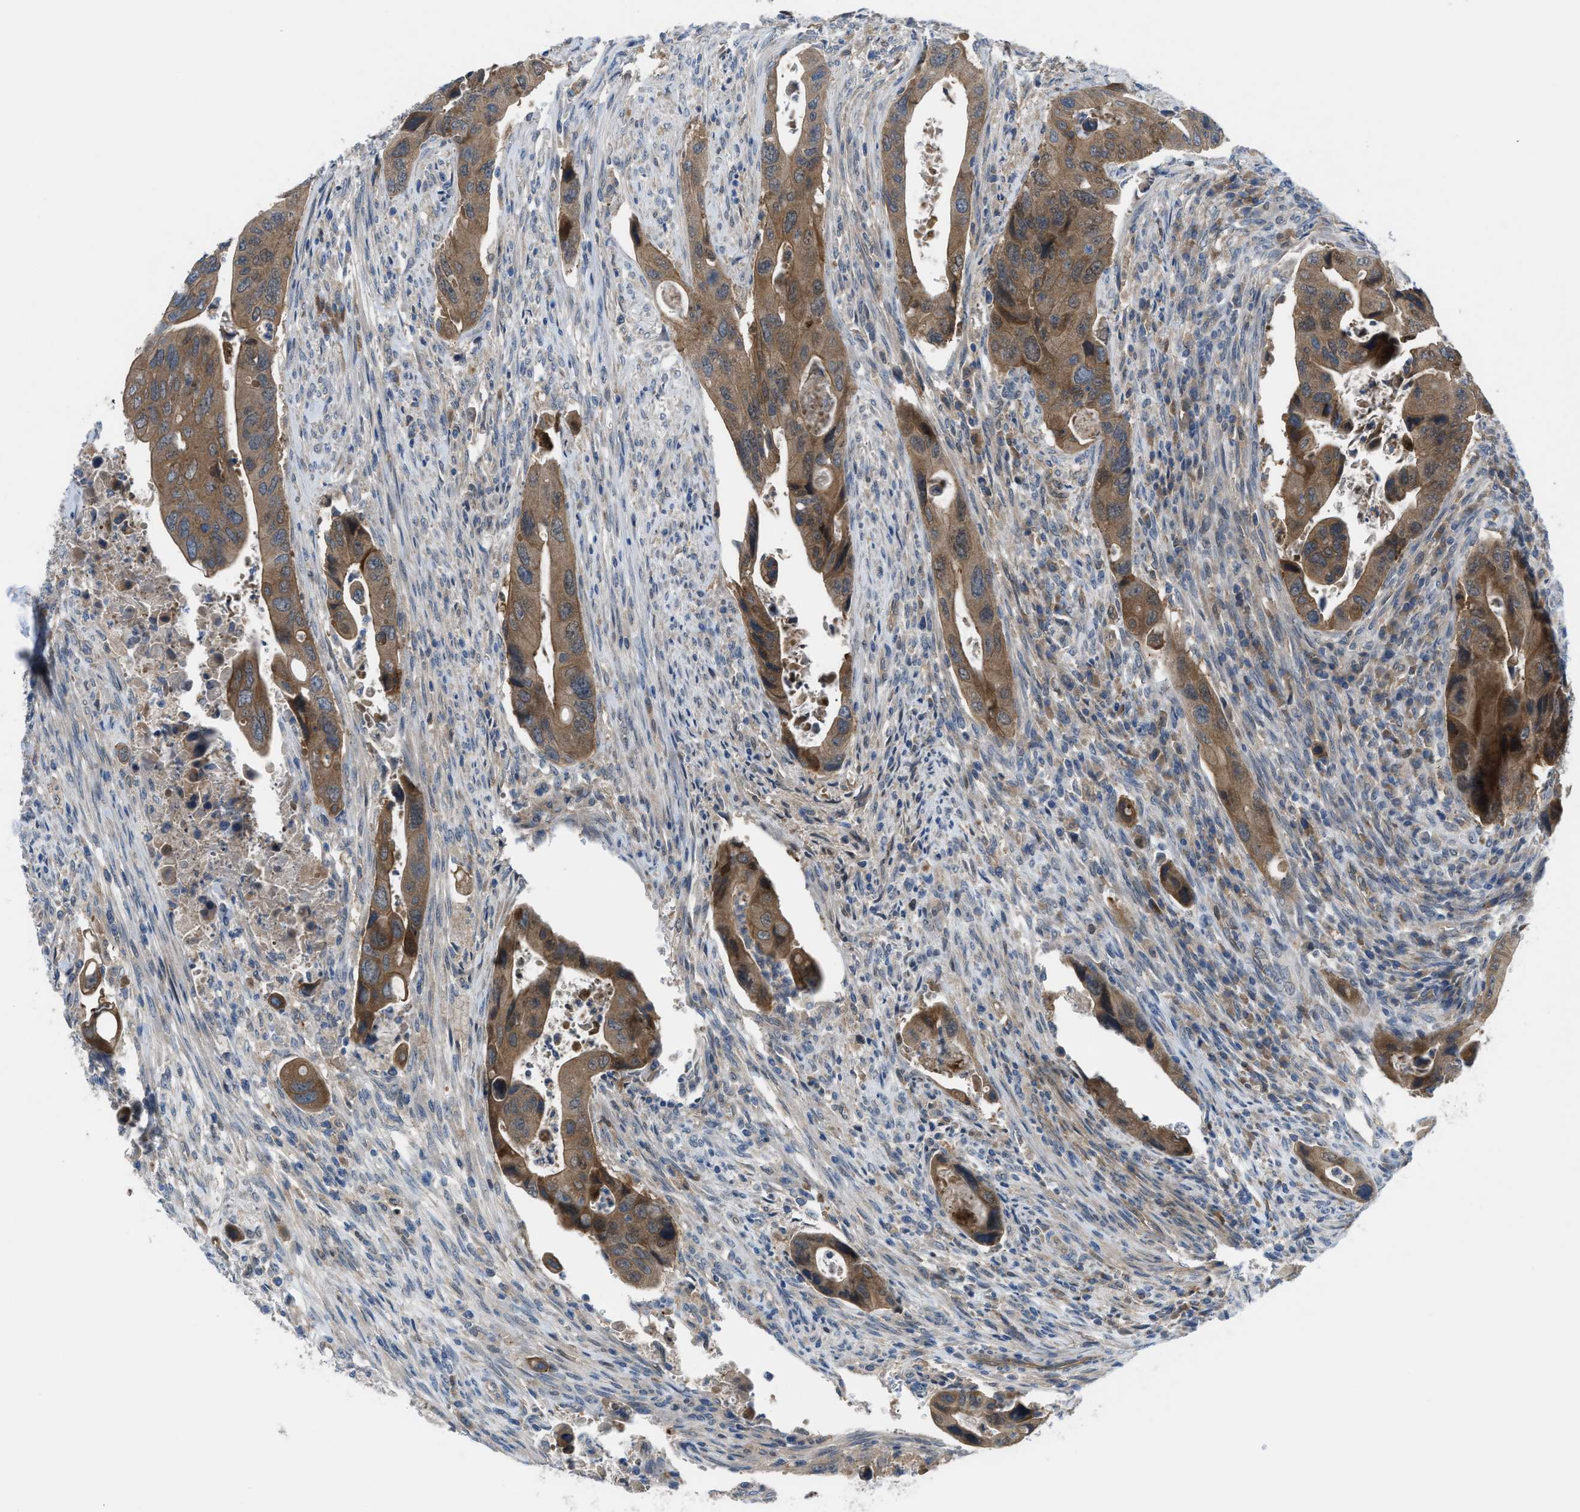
{"staining": {"intensity": "moderate", "quantity": ">75%", "location": "cytoplasmic/membranous"}, "tissue": "colorectal cancer", "cell_type": "Tumor cells", "image_type": "cancer", "snomed": [{"axis": "morphology", "description": "Adenocarcinoma, NOS"}, {"axis": "topography", "description": "Rectum"}], "caption": "Immunohistochemistry staining of colorectal cancer, which displays medium levels of moderate cytoplasmic/membranous expression in about >75% of tumor cells indicating moderate cytoplasmic/membranous protein positivity. The staining was performed using DAB (3,3'-diaminobenzidine) (brown) for protein detection and nuclei were counterstained in hematoxylin (blue).", "gene": "BAZ2B", "patient": {"sex": "female", "age": 57}}